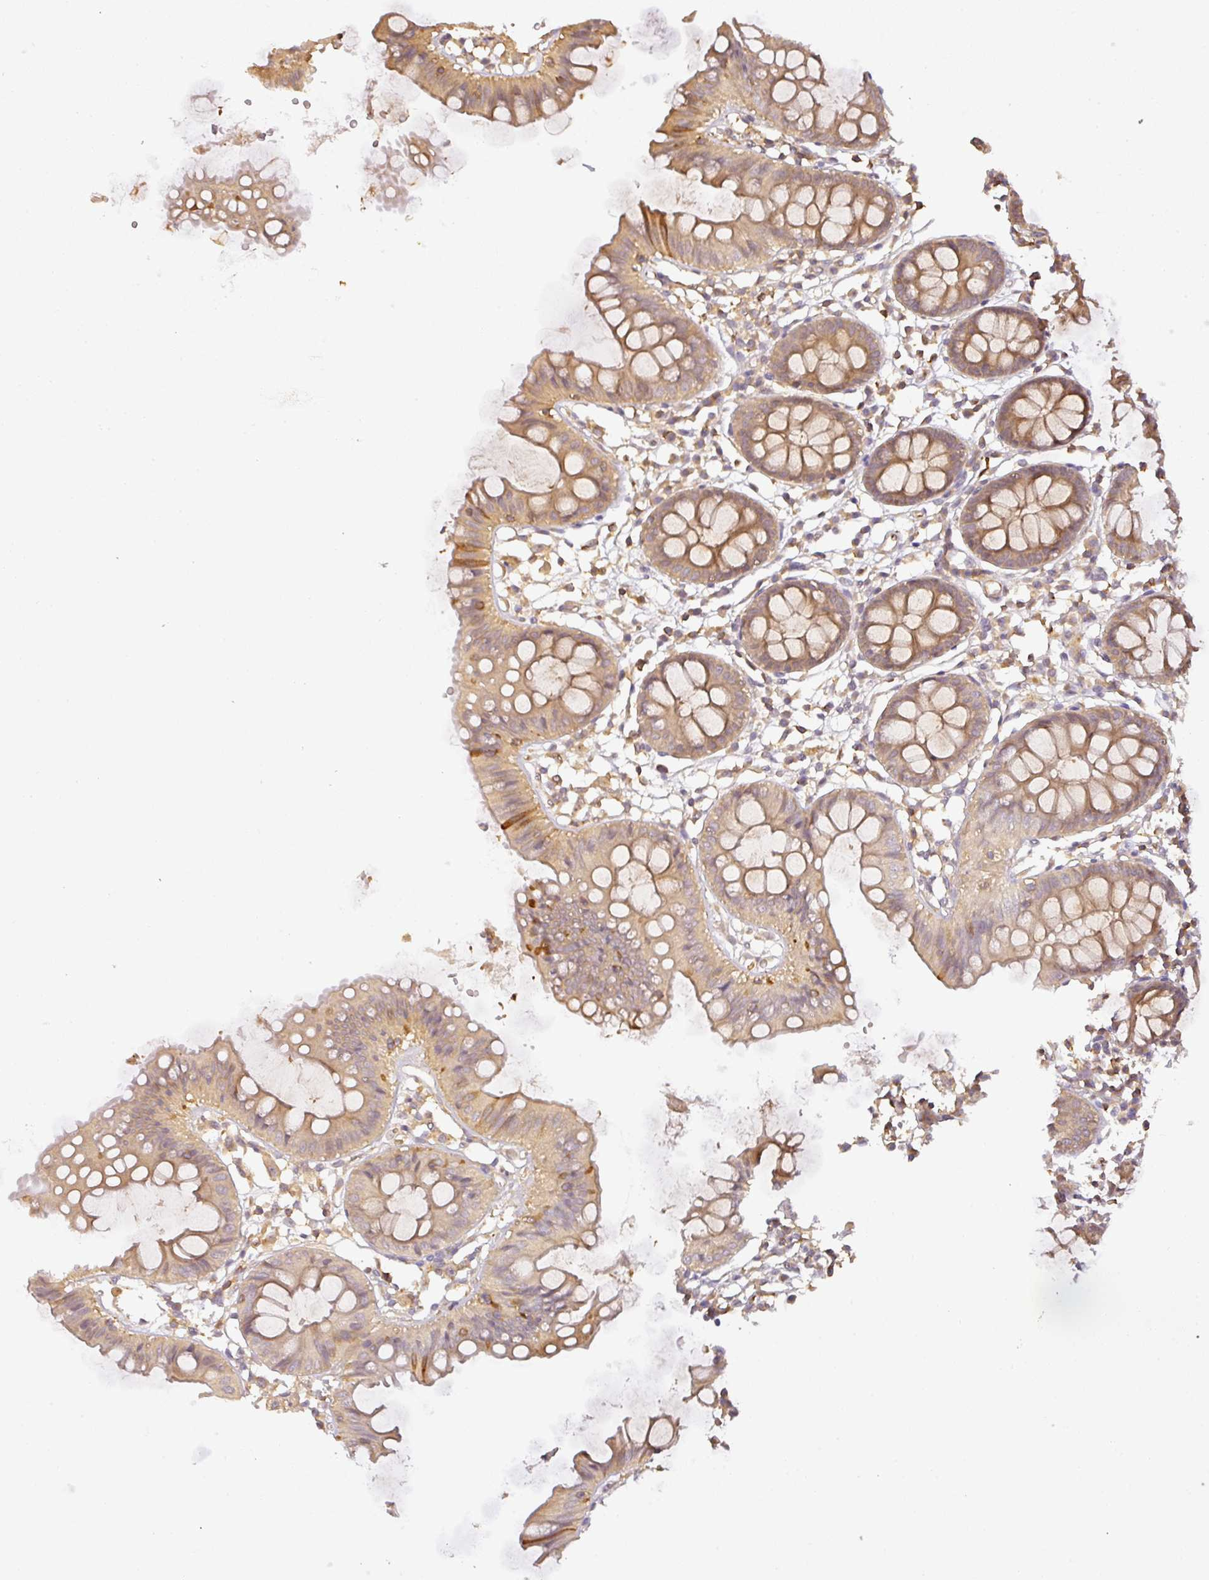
{"staining": {"intensity": "moderate", "quantity": ">75%", "location": "cytoplasmic/membranous"}, "tissue": "colon", "cell_type": "Endothelial cells", "image_type": "normal", "snomed": [{"axis": "morphology", "description": "Normal tissue, NOS"}, {"axis": "topography", "description": "Colon"}], "caption": "This micrograph demonstrates immunohistochemistry (IHC) staining of normal human colon, with medium moderate cytoplasmic/membranous positivity in approximately >75% of endothelial cells.", "gene": "TCL1B", "patient": {"sex": "female", "age": 84}}